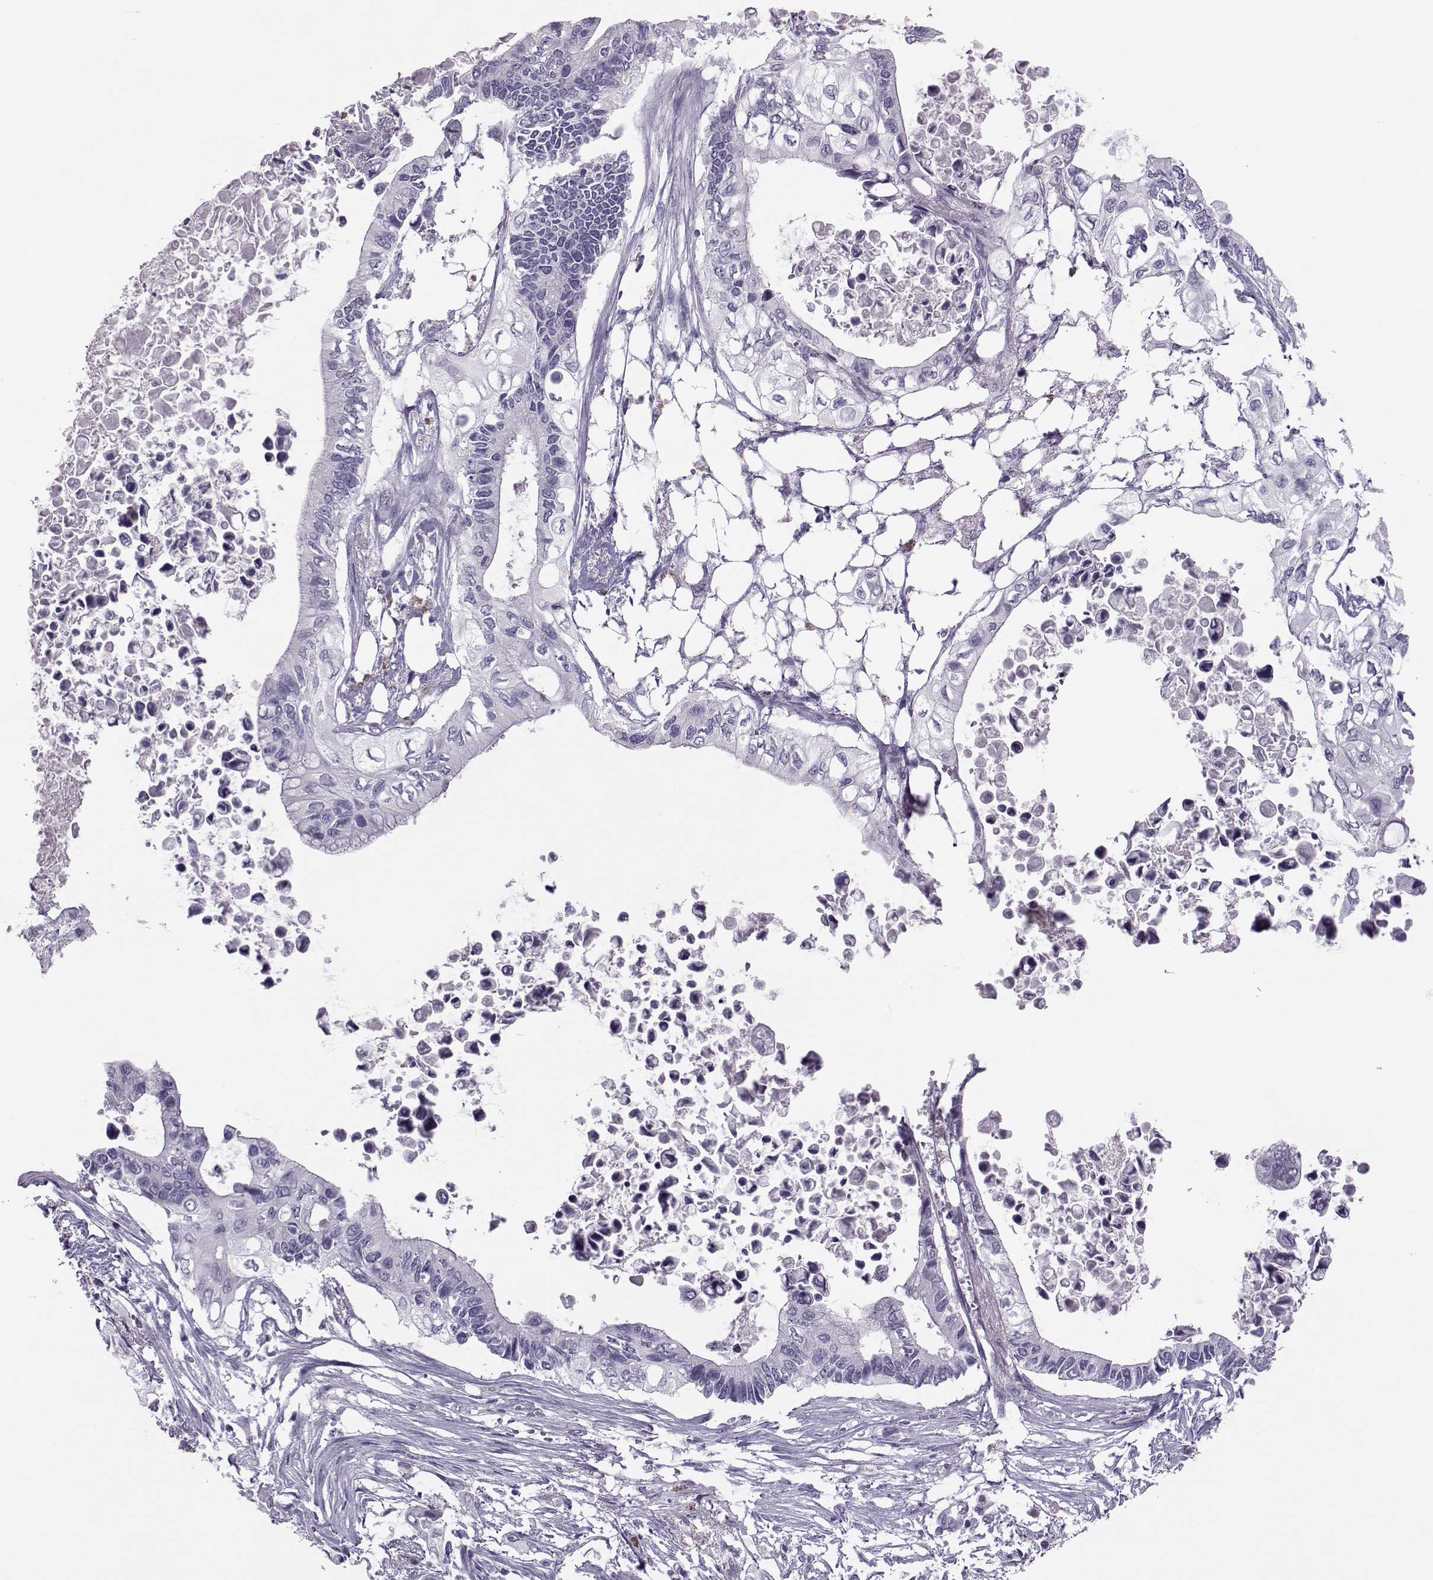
{"staining": {"intensity": "negative", "quantity": "none", "location": "none"}, "tissue": "pancreatic cancer", "cell_type": "Tumor cells", "image_type": "cancer", "snomed": [{"axis": "morphology", "description": "Adenocarcinoma, NOS"}, {"axis": "topography", "description": "Pancreas"}], "caption": "Human pancreatic cancer stained for a protein using IHC exhibits no staining in tumor cells.", "gene": "ASRGL1", "patient": {"sex": "female", "age": 63}}